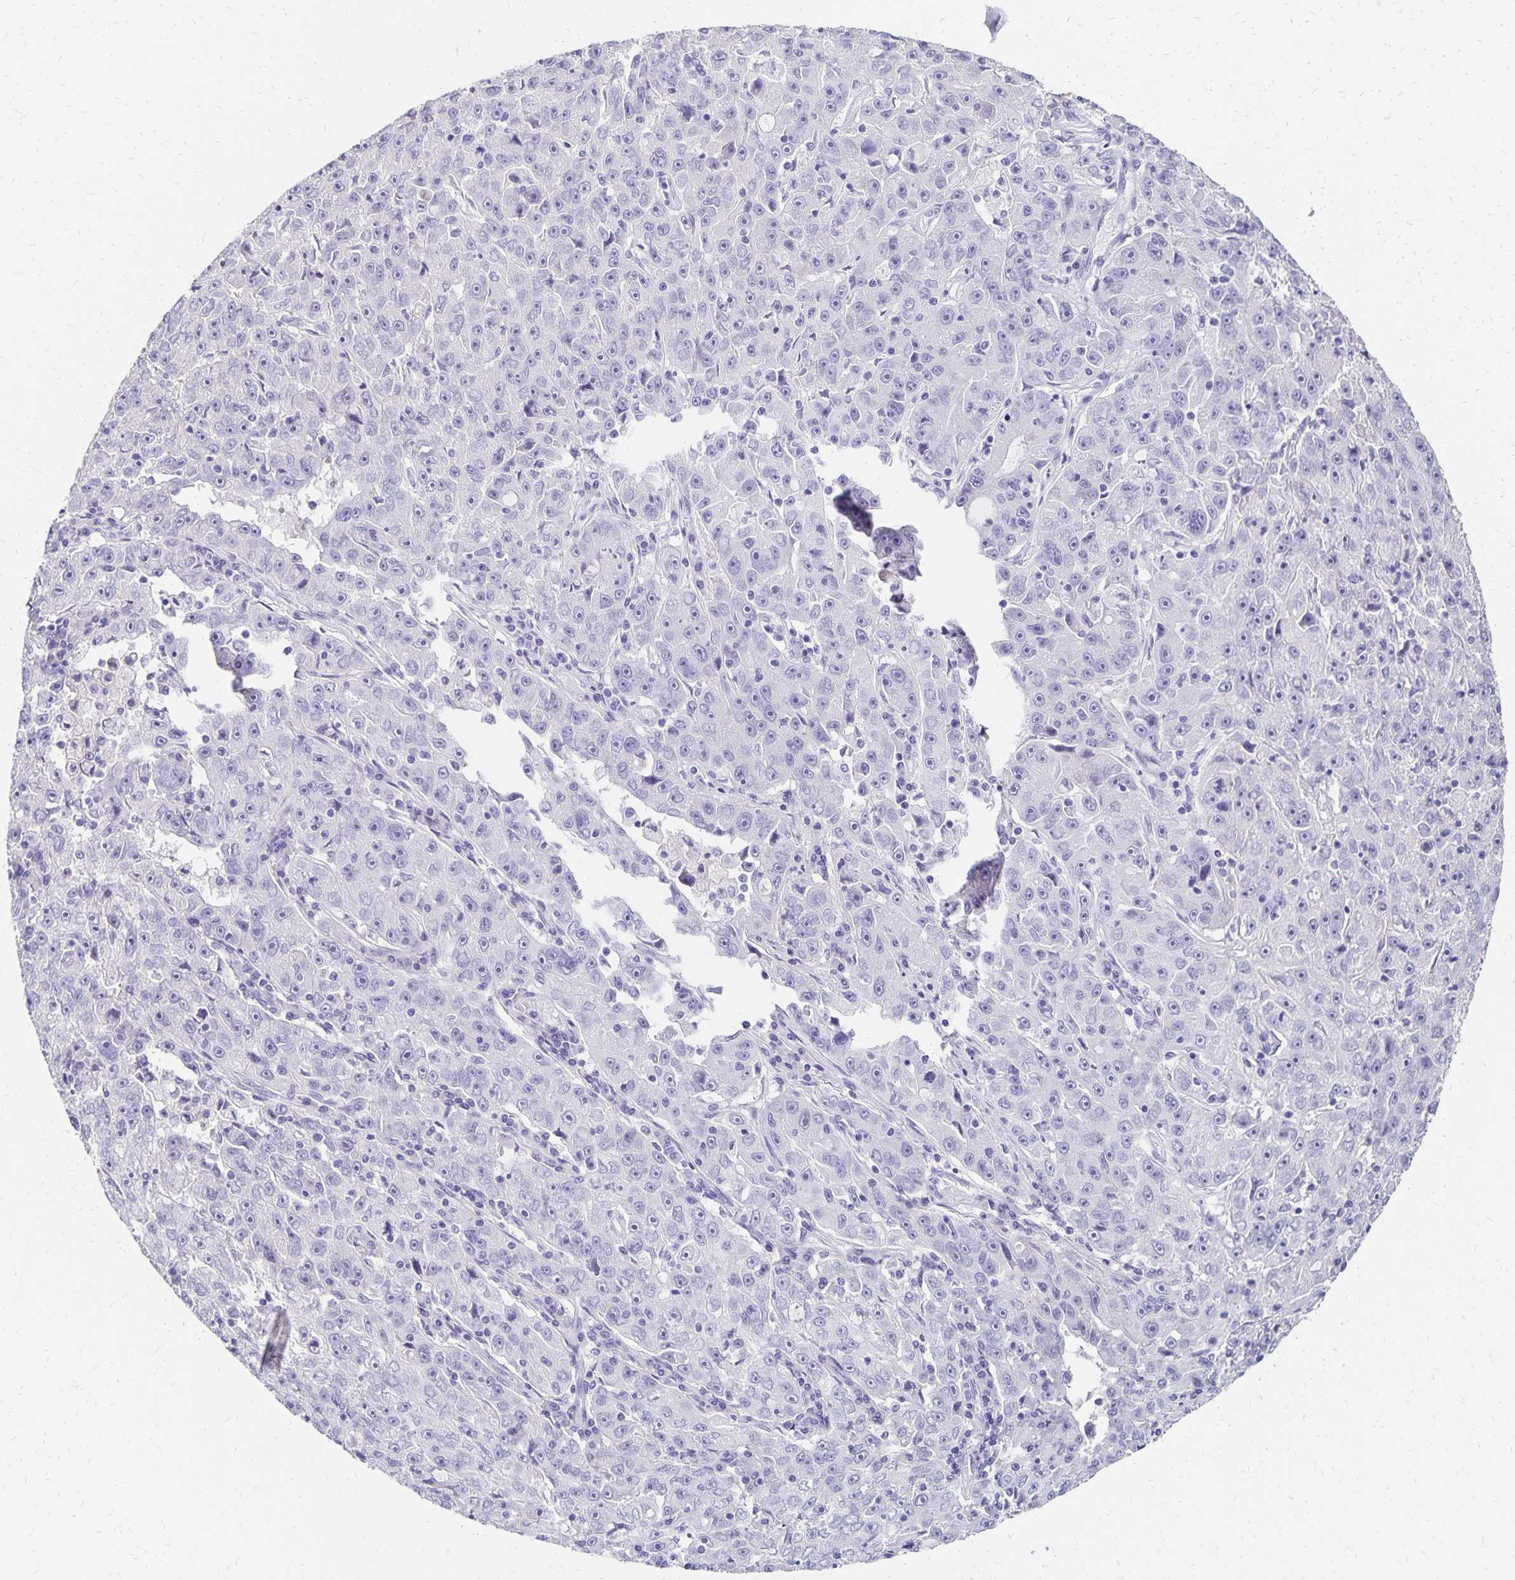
{"staining": {"intensity": "negative", "quantity": "none", "location": "none"}, "tissue": "lung cancer", "cell_type": "Tumor cells", "image_type": "cancer", "snomed": [{"axis": "morphology", "description": "Normal morphology"}, {"axis": "morphology", "description": "Adenocarcinoma, NOS"}, {"axis": "topography", "description": "Lymph node"}, {"axis": "topography", "description": "Lung"}], "caption": "Lung cancer stained for a protein using IHC displays no expression tumor cells.", "gene": "DYNLT4", "patient": {"sex": "female", "age": 57}}